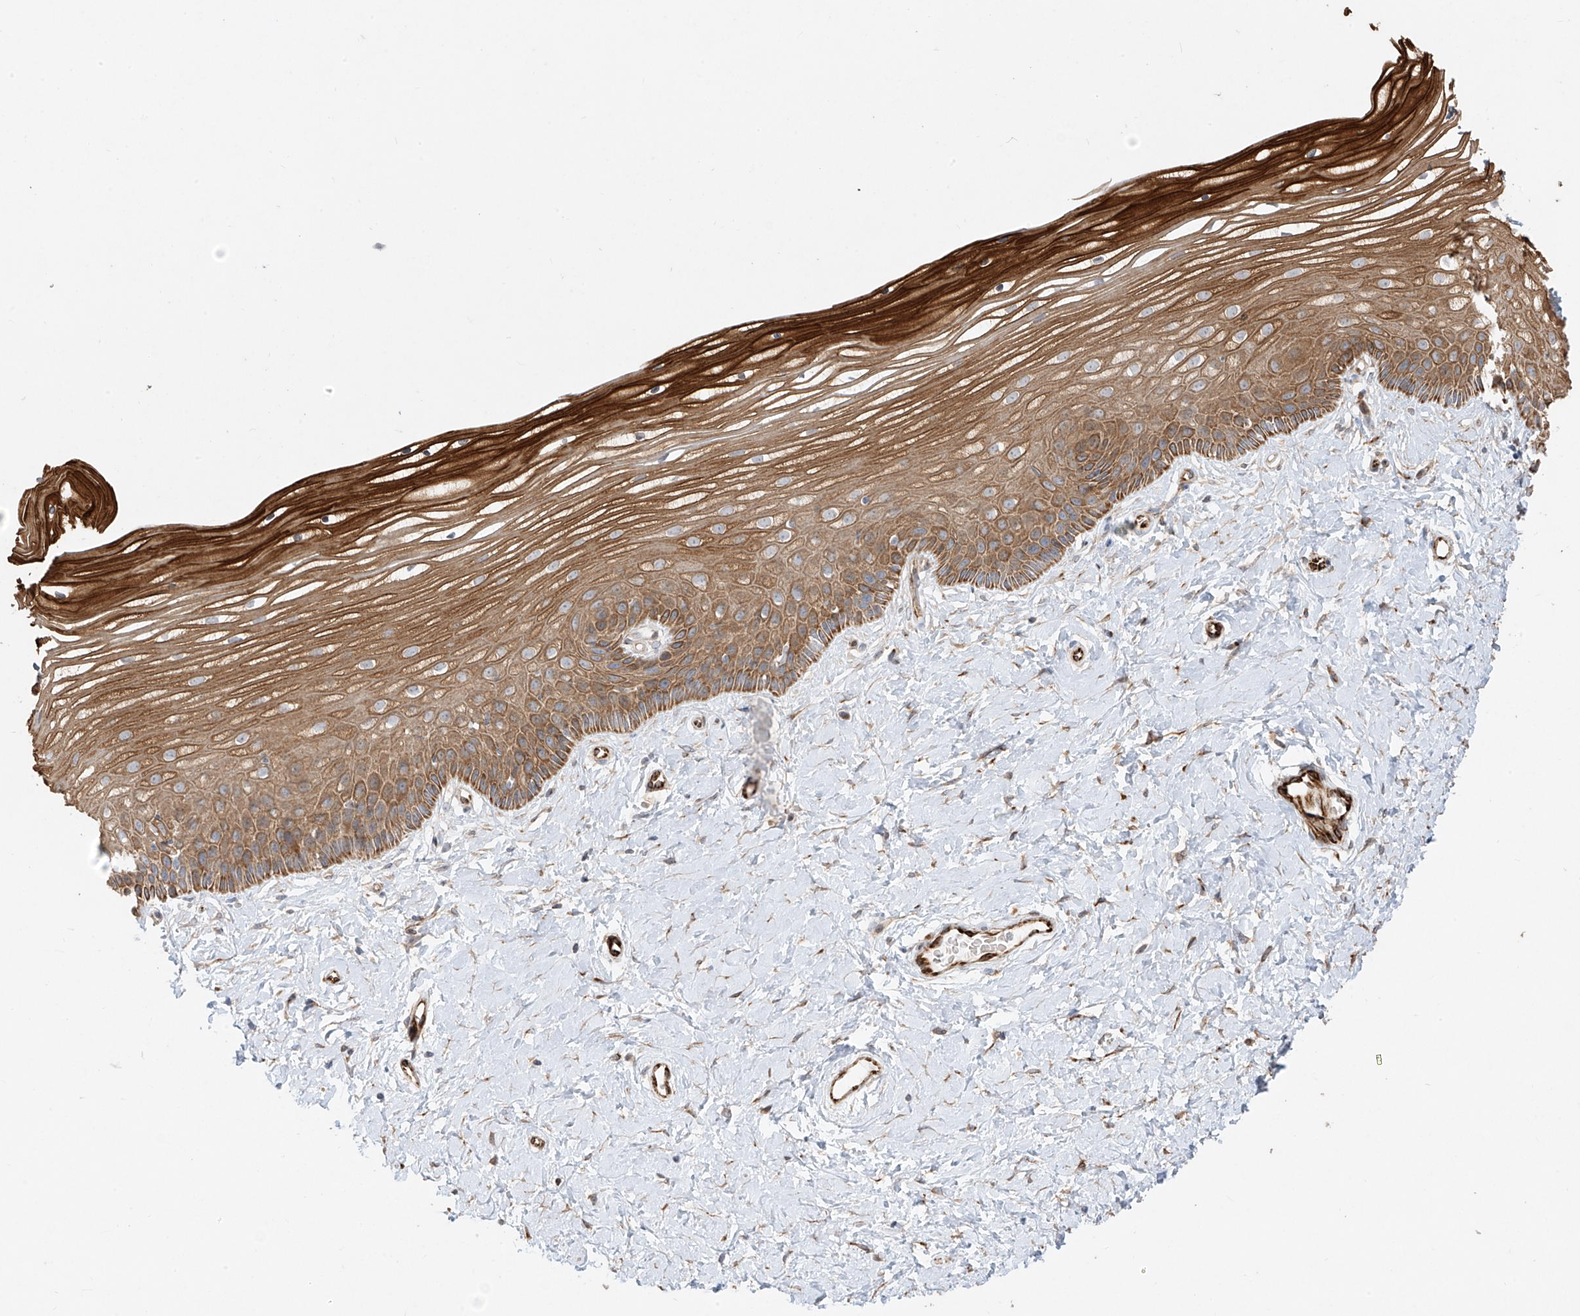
{"staining": {"intensity": "strong", "quantity": ">75%", "location": "cytoplasmic/membranous"}, "tissue": "vagina", "cell_type": "Squamous epithelial cells", "image_type": "normal", "snomed": [{"axis": "morphology", "description": "Normal tissue, NOS"}, {"axis": "topography", "description": "Vagina"}, {"axis": "topography", "description": "Cervix"}], "caption": "Immunohistochemistry (IHC) micrograph of unremarkable human vagina stained for a protein (brown), which displays high levels of strong cytoplasmic/membranous staining in approximately >75% of squamous epithelial cells.", "gene": "DCDC2", "patient": {"sex": "female", "age": 40}}